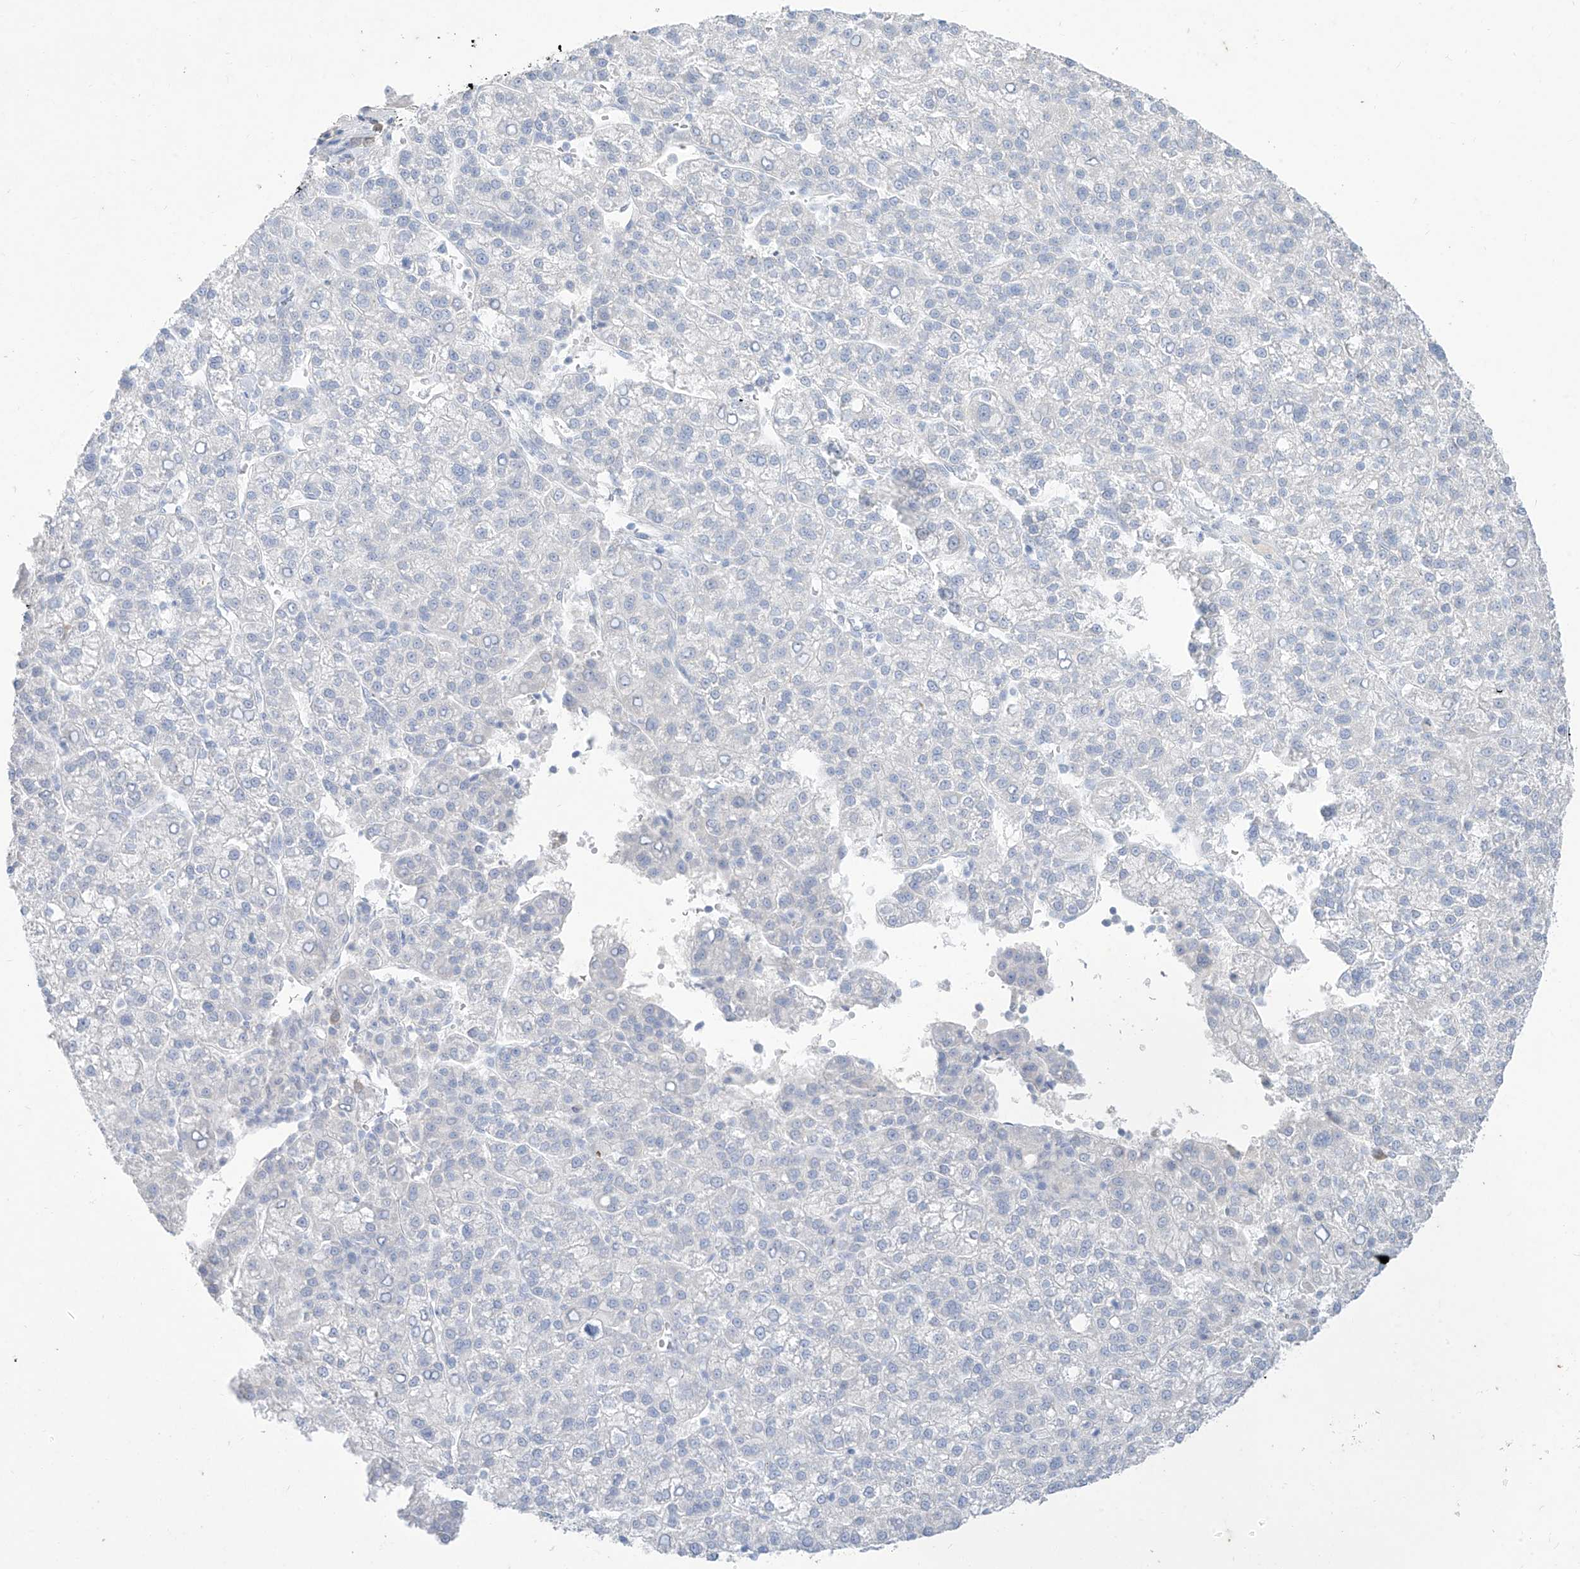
{"staining": {"intensity": "negative", "quantity": "none", "location": "none"}, "tissue": "liver cancer", "cell_type": "Tumor cells", "image_type": "cancer", "snomed": [{"axis": "morphology", "description": "Carcinoma, Hepatocellular, NOS"}, {"axis": "topography", "description": "Liver"}], "caption": "The histopathology image reveals no staining of tumor cells in liver cancer.", "gene": "TGM4", "patient": {"sex": "female", "age": 58}}